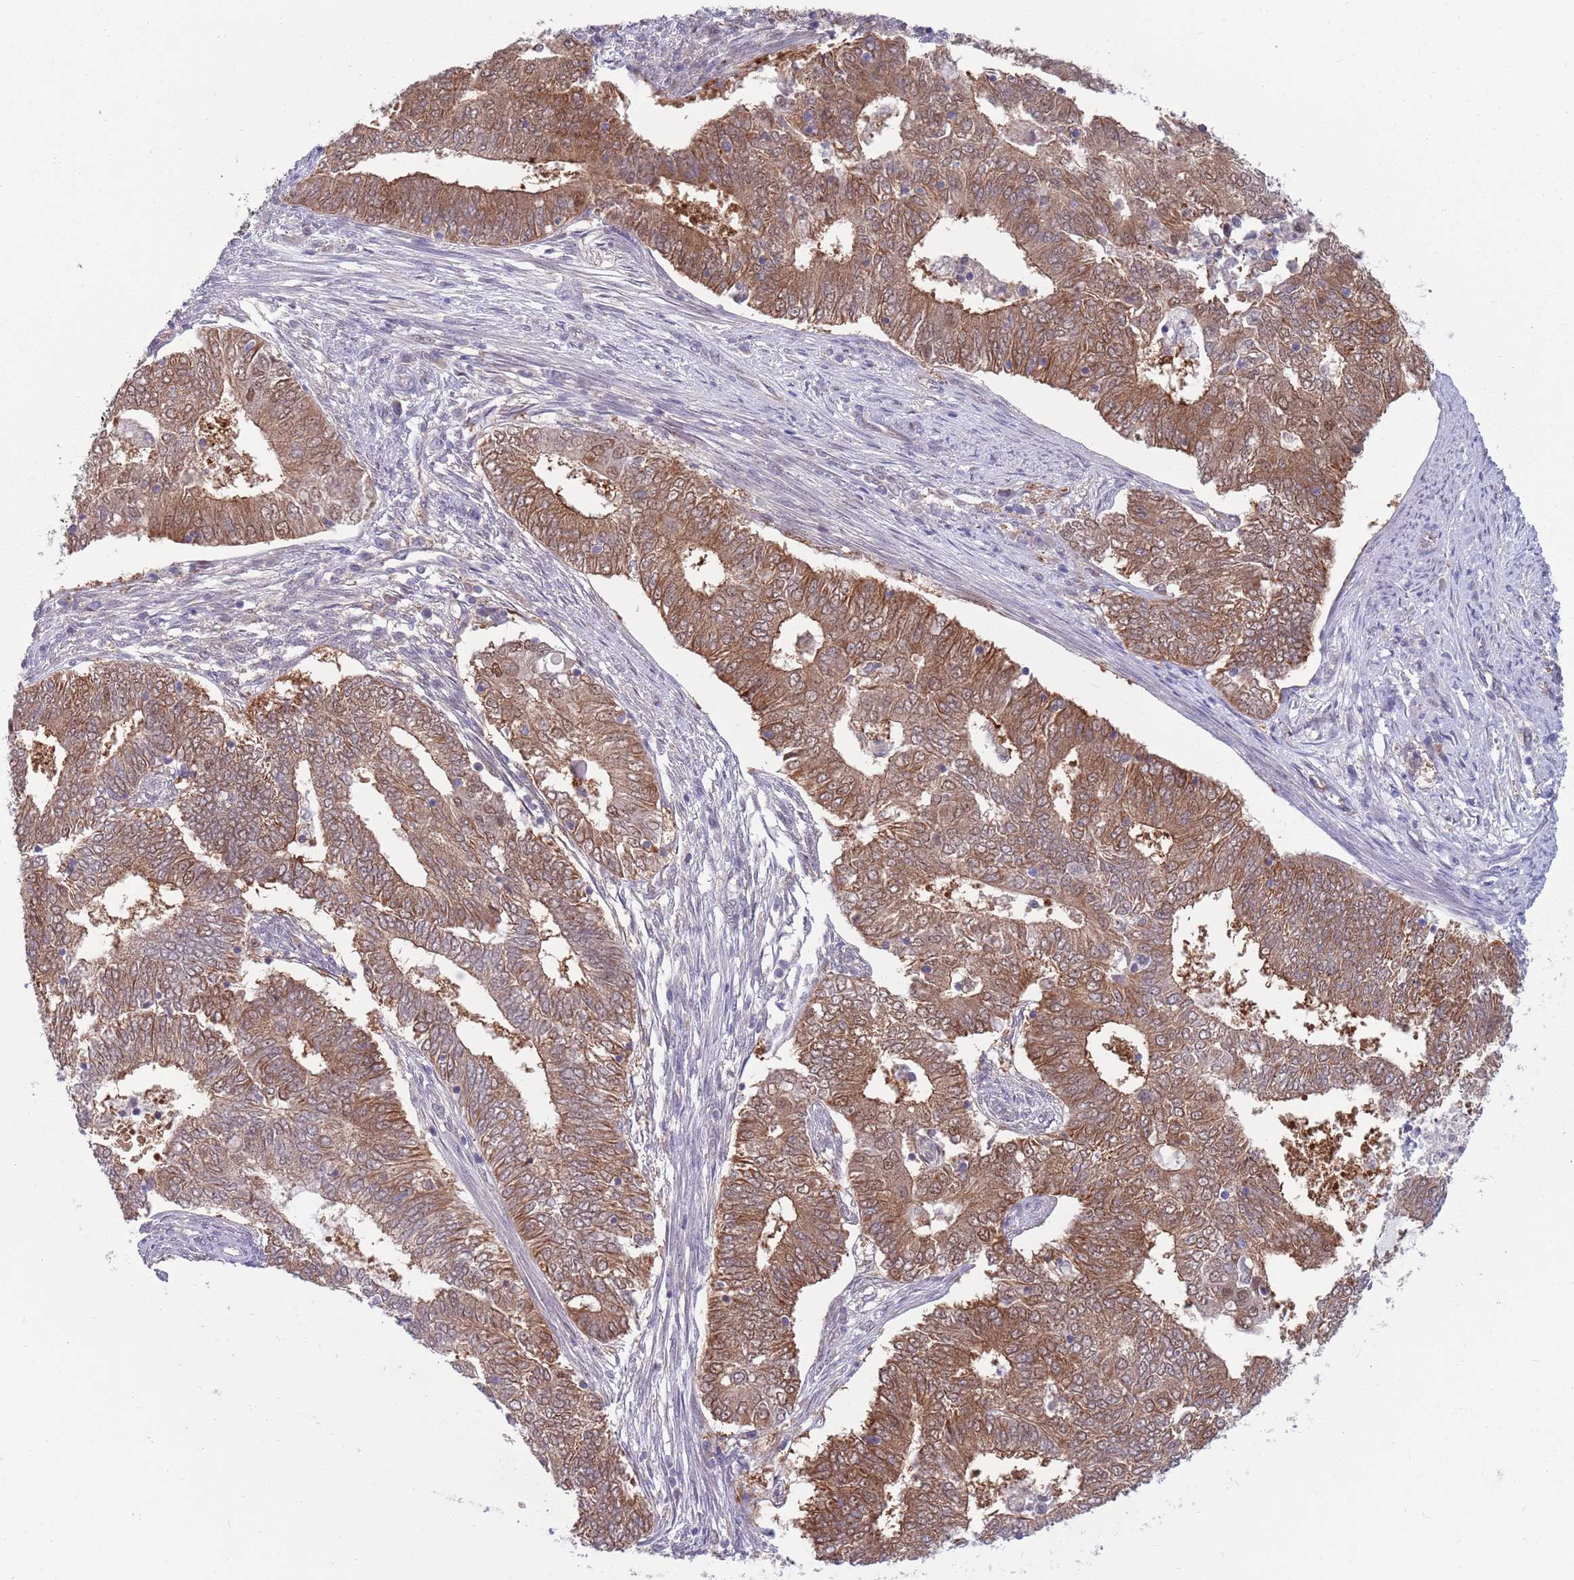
{"staining": {"intensity": "moderate", "quantity": ">75%", "location": "cytoplasmic/membranous,nuclear"}, "tissue": "endometrial cancer", "cell_type": "Tumor cells", "image_type": "cancer", "snomed": [{"axis": "morphology", "description": "Adenocarcinoma, NOS"}, {"axis": "topography", "description": "Endometrium"}], "caption": "Immunohistochemistry (IHC) (DAB) staining of human endometrial adenocarcinoma reveals moderate cytoplasmic/membranous and nuclear protein staining in about >75% of tumor cells.", "gene": "CLNS1A", "patient": {"sex": "female", "age": 62}}